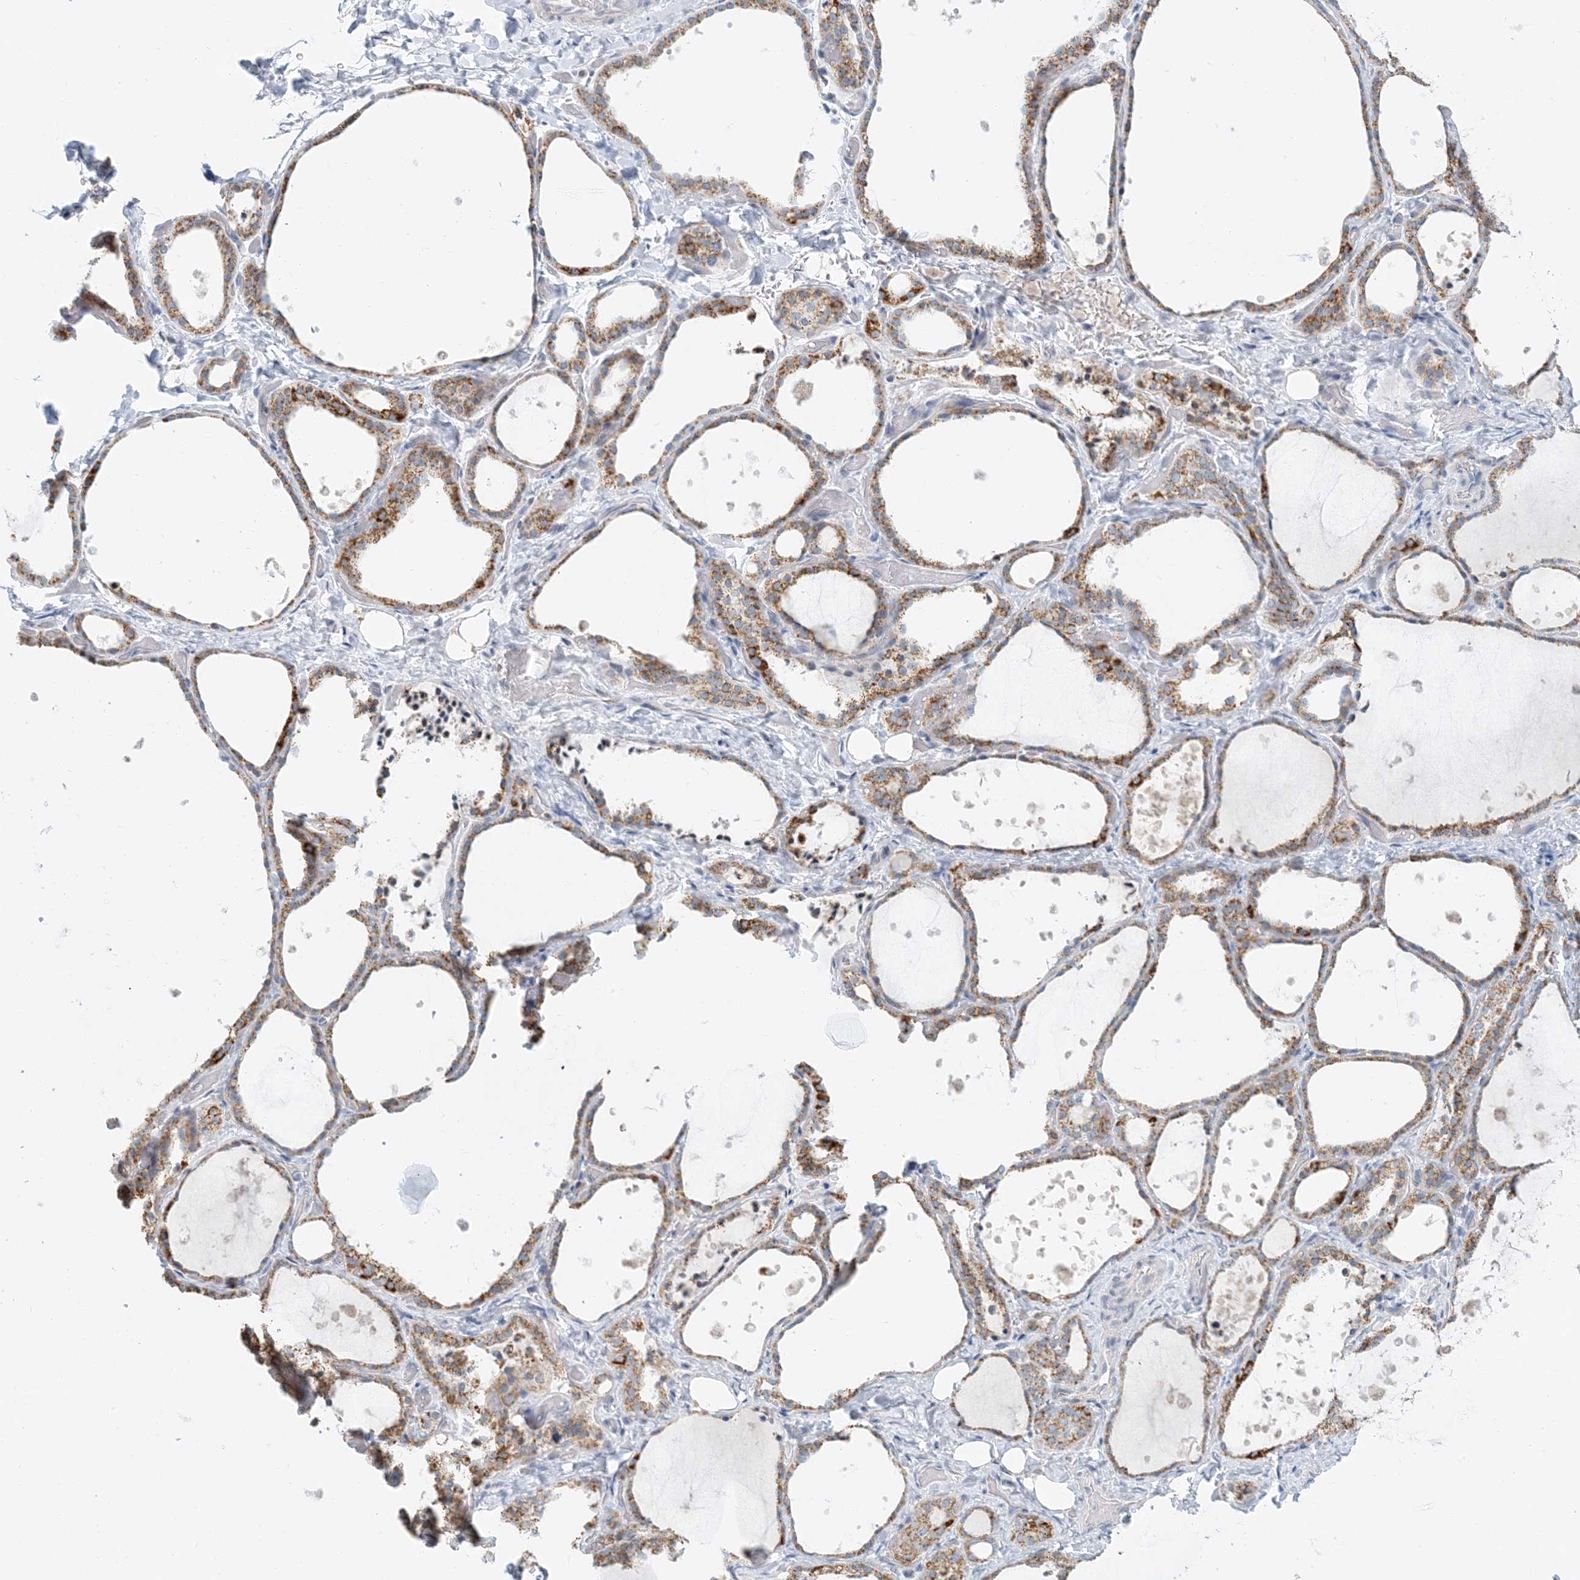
{"staining": {"intensity": "moderate", "quantity": ">75%", "location": "cytoplasmic/membranous"}, "tissue": "thyroid gland", "cell_type": "Glandular cells", "image_type": "normal", "snomed": [{"axis": "morphology", "description": "Normal tissue, NOS"}, {"axis": "topography", "description": "Thyroid gland"}], "caption": "Glandular cells exhibit medium levels of moderate cytoplasmic/membranous expression in about >75% of cells in benign human thyroid gland.", "gene": "BDH1", "patient": {"sex": "female", "age": 44}}